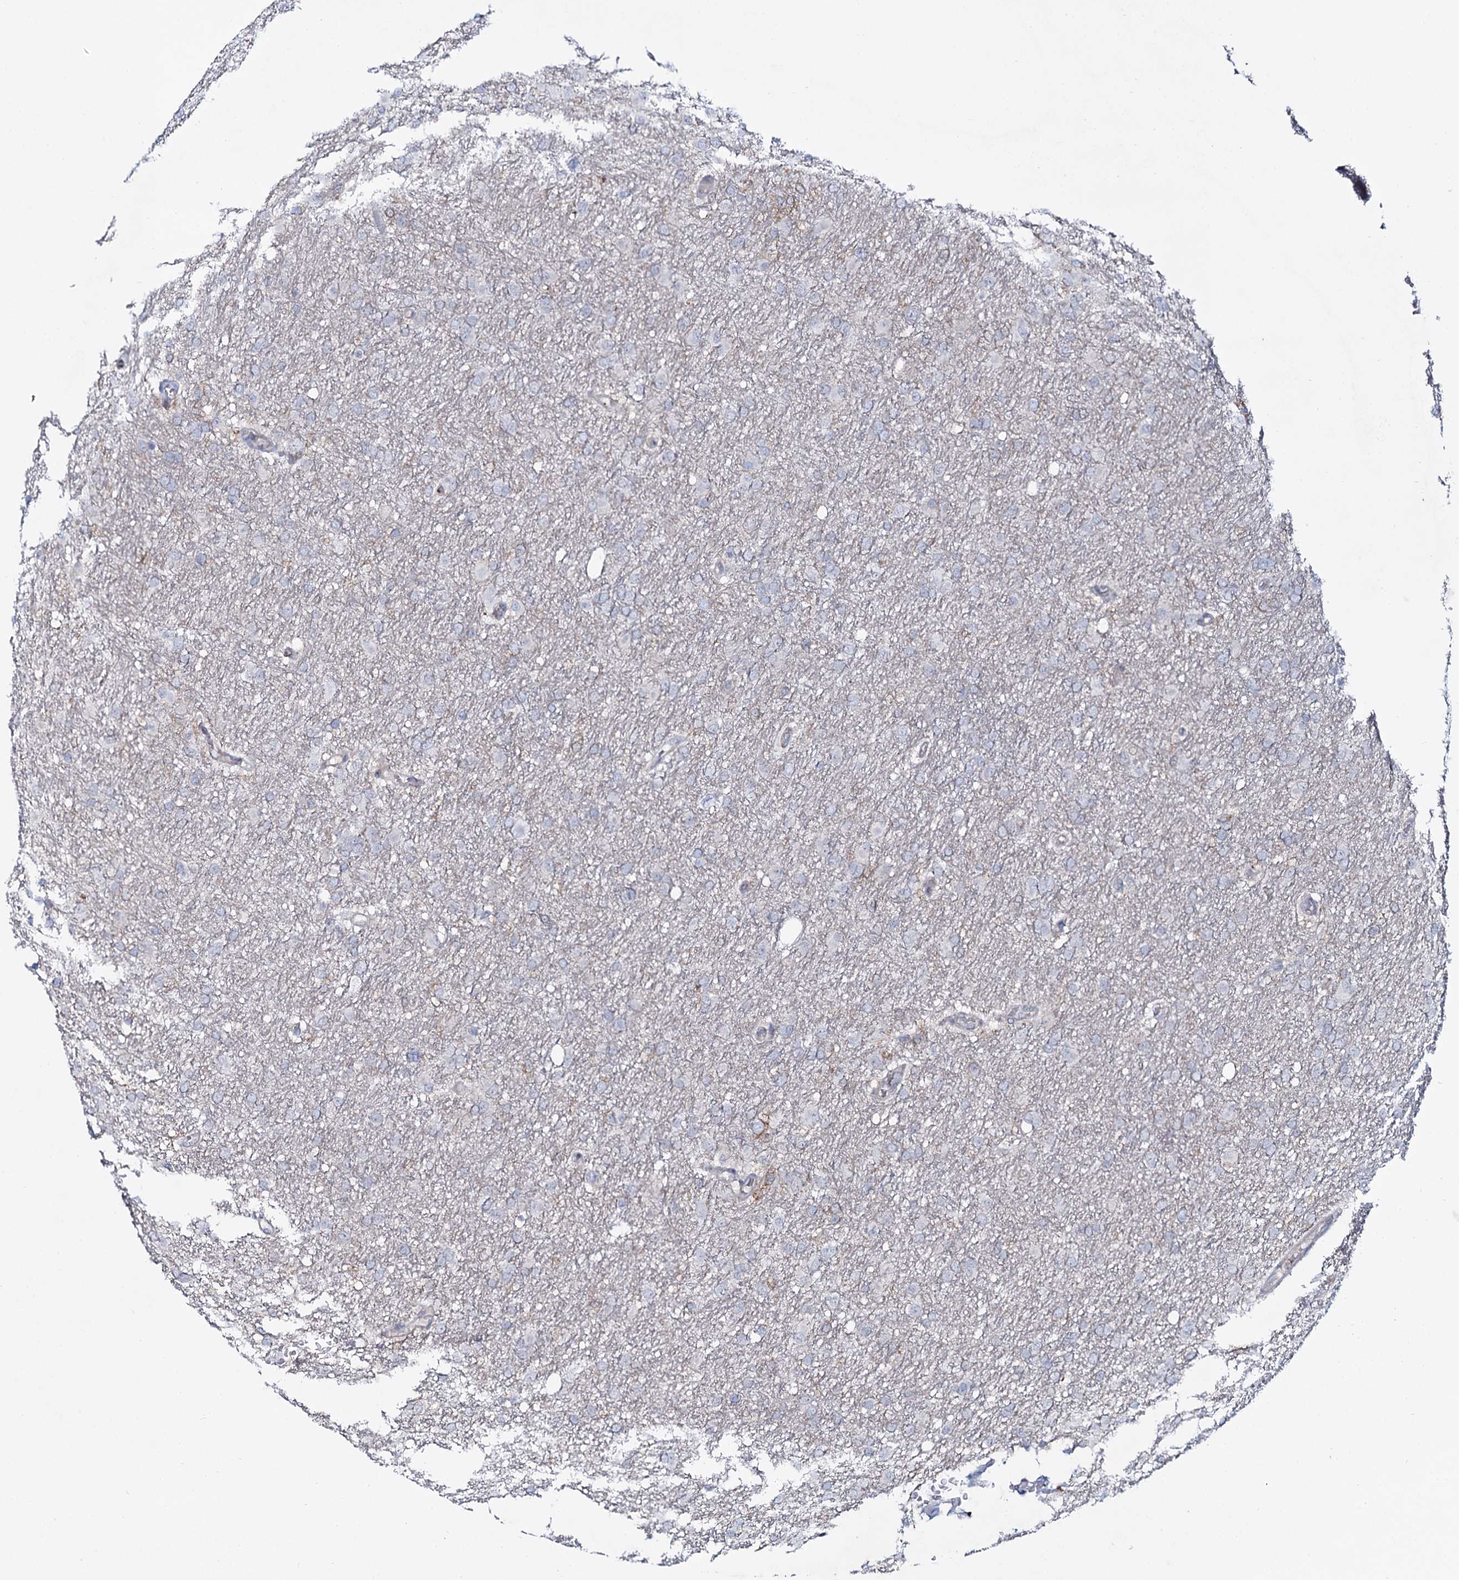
{"staining": {"intensity": "negative", "quantity": "none", "location": "none"}, "tissue": "glioma", "cell_type": "Tumor cells", "image_type": "cancer", "snomed": [{"axis": "morphology", "description": "Glioma, malignant, High grade"}, {"axis": "topography", "description": "Cerebral cortex"}], "caption": "The histopathology image reveals no significant expression in tumor cells of high-grade glioma (malignant).", "gene": "SNAP23", "patient": {"sex": "female", "age": 36}}